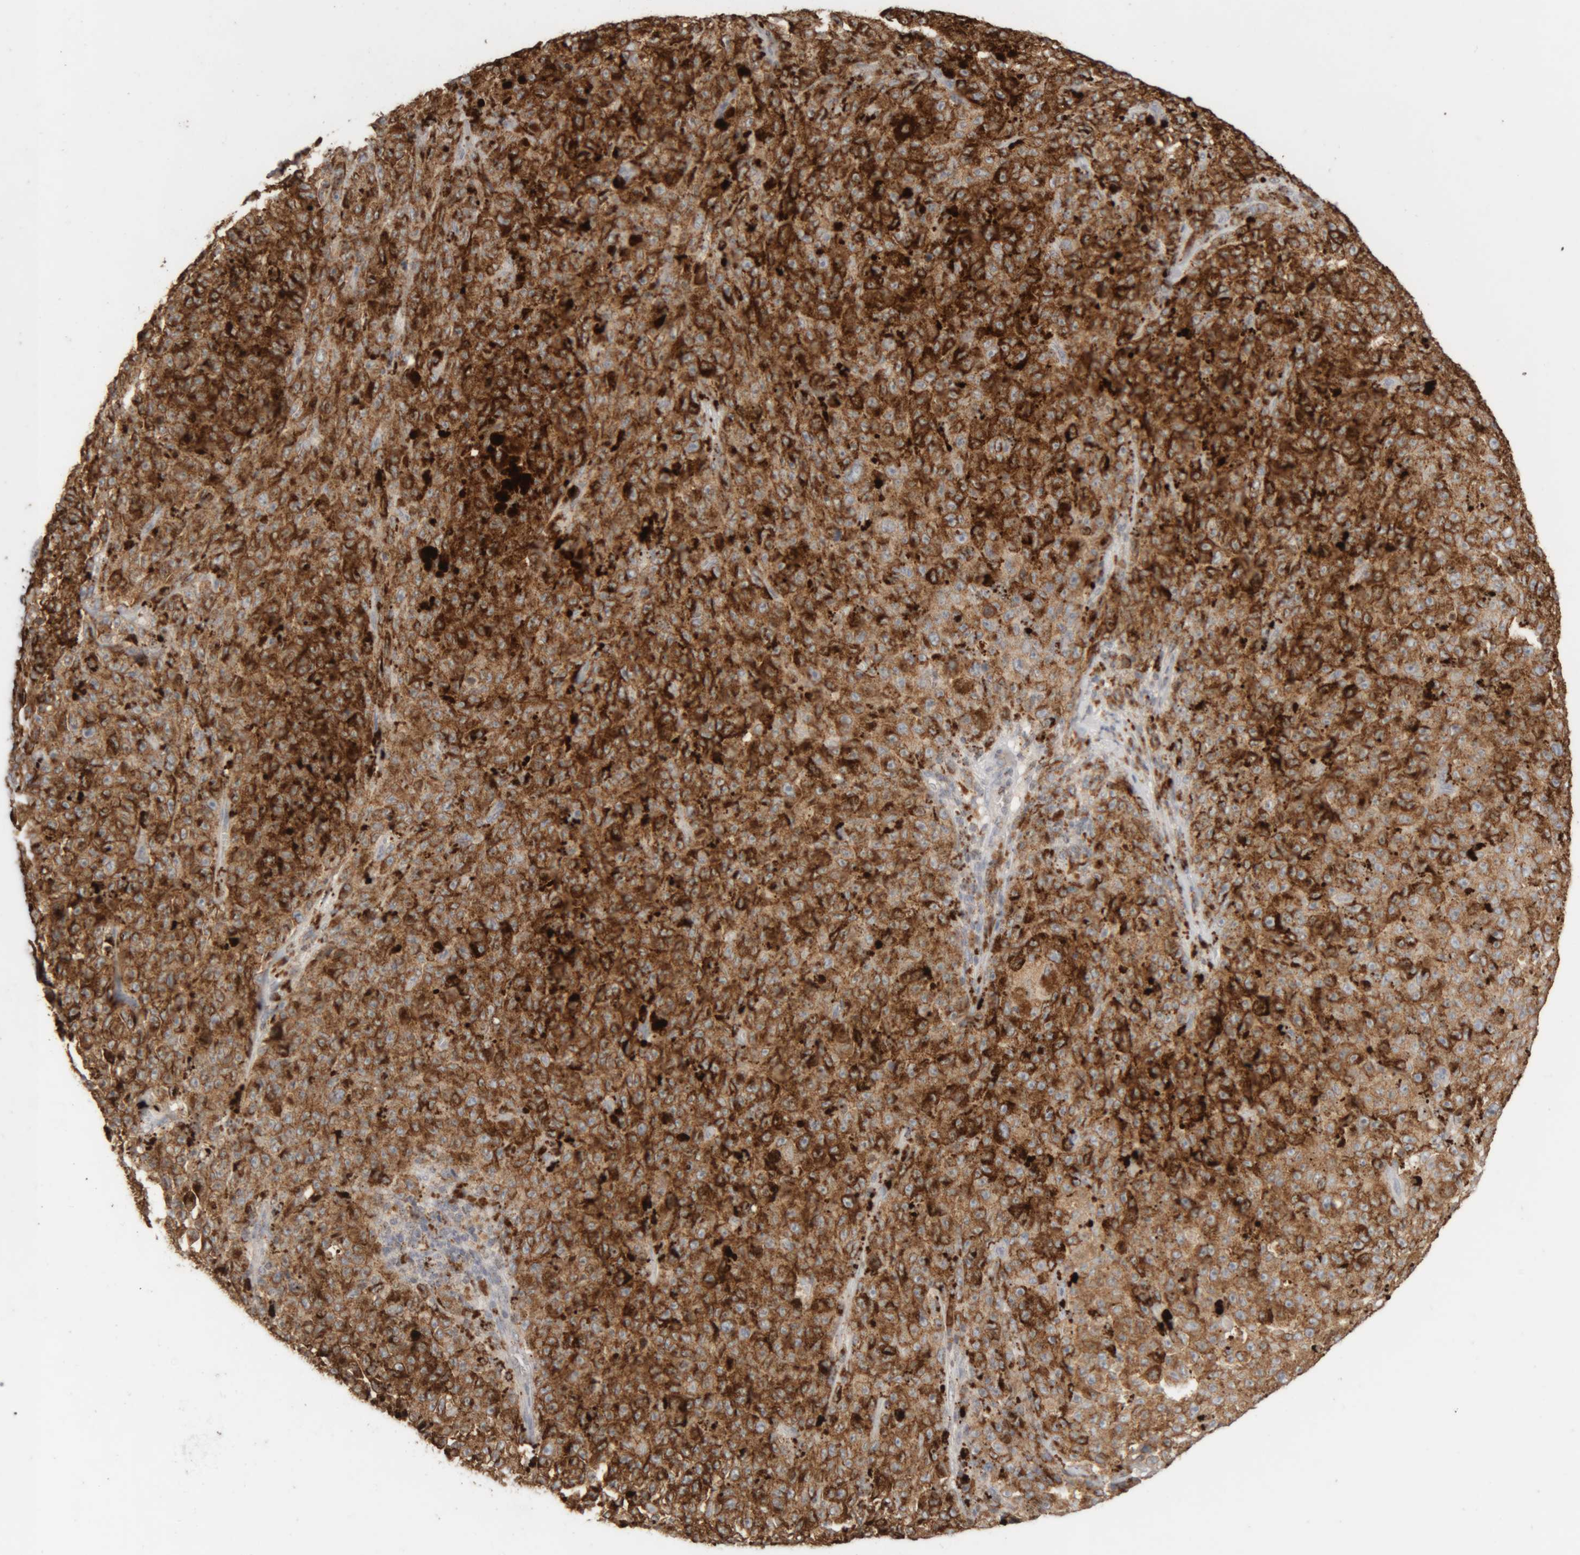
{"staining": {"intensity": "strong", "quantity": ">75%", "location": "cytoplasmic/membranous"}, "tissue": "melanoma", "cell_type": "Tumor cells", "image_type": "cancer", "snomed": [{"axis": "morphology", "description": "Malignant melanoma, NOS"}, {"axis": "topography", "description": "Skin"}], "caption": "A high-resolution photomicrograph shows immunohistochemistry (IHC) staining of melanoma, which displays strong cytoplasmic/membranous positivity in approximately >75% of tumor cells.", "gene": "ARSA", "patient": {"sex": "female", "age": 82}}